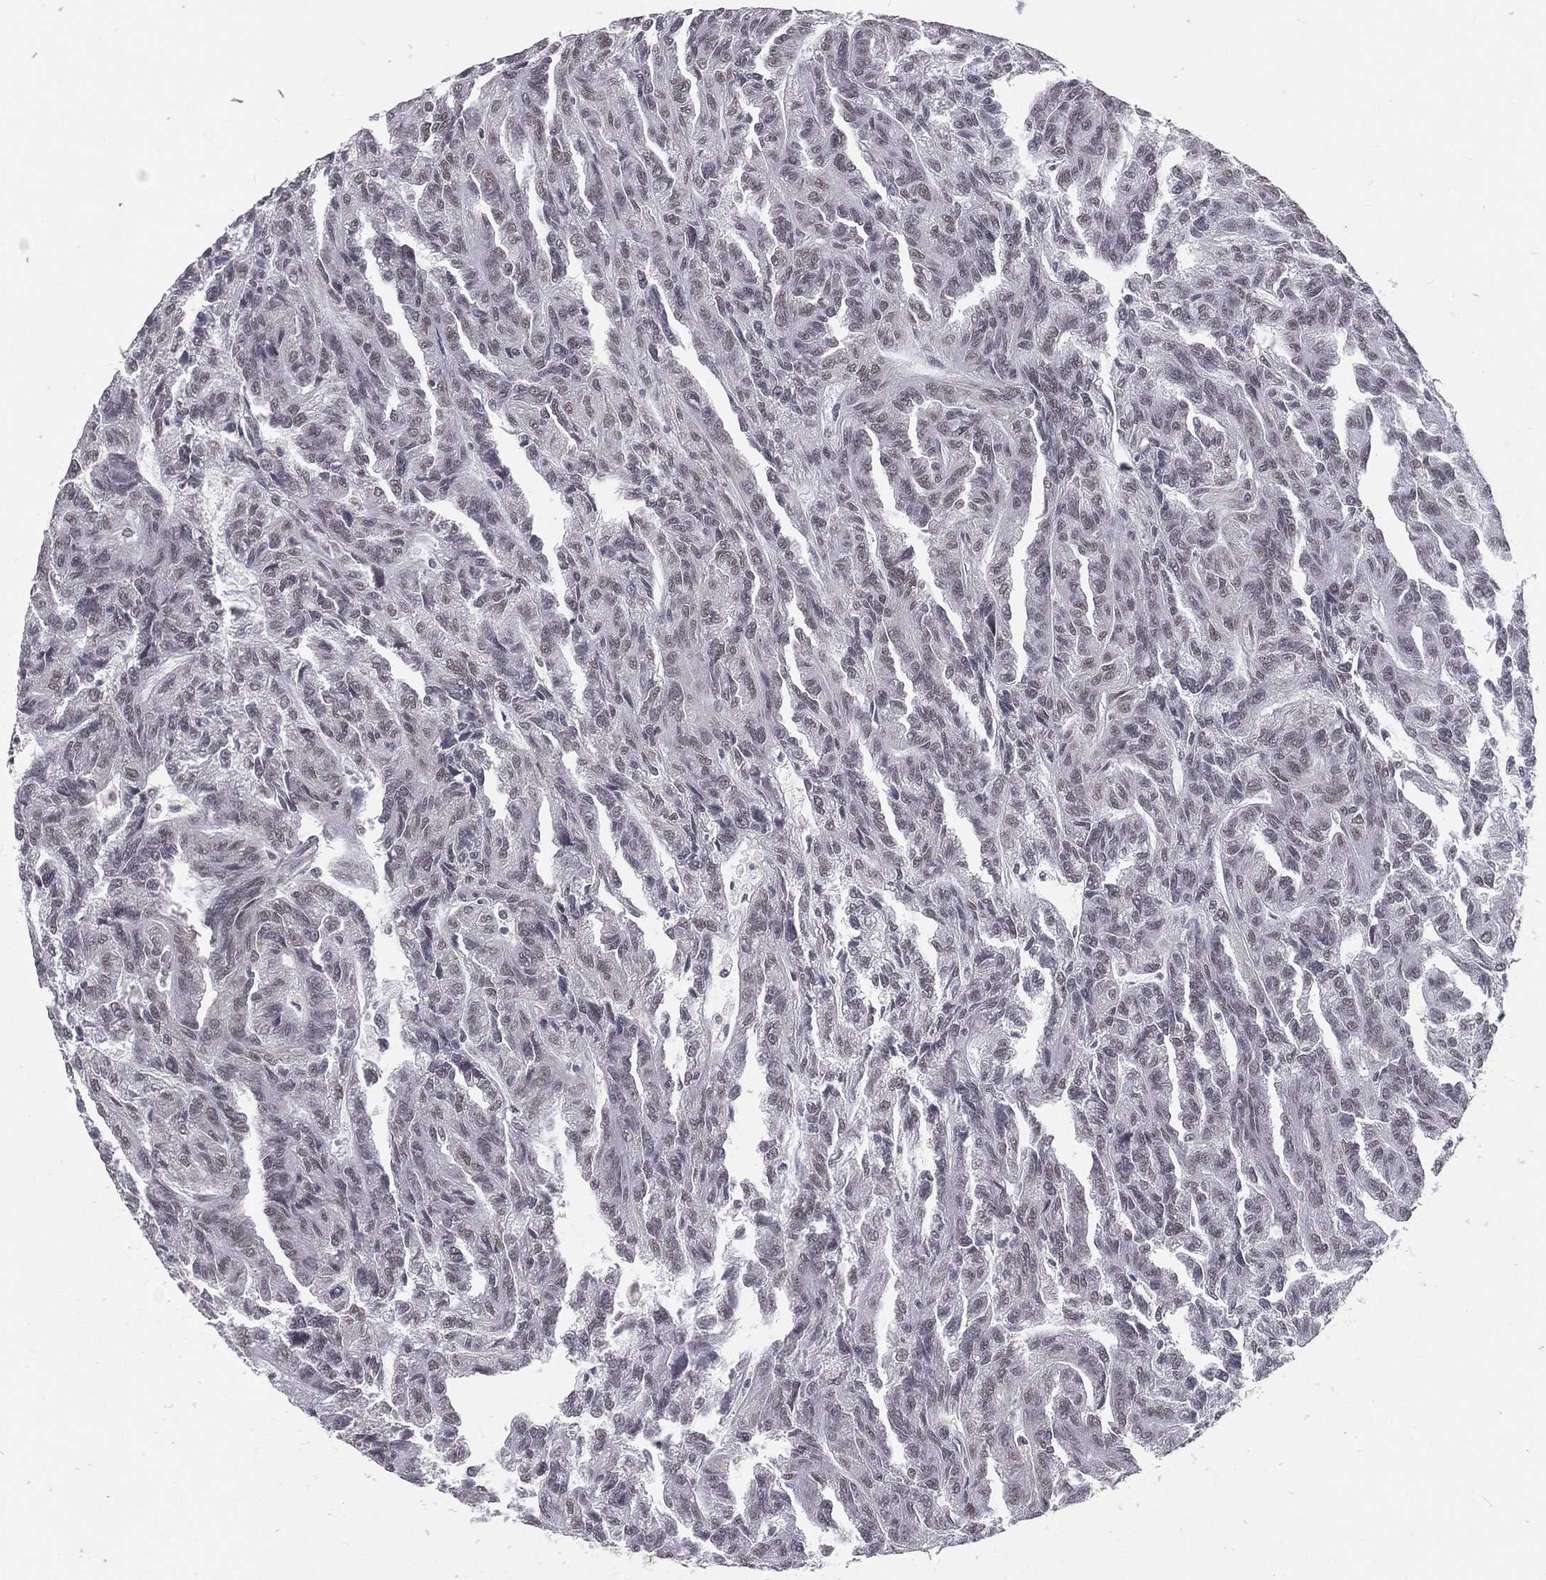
{"staining": {"intensity": "negative", "quantity": "none", "location": "none"}, "tissue": "renal cancer", "cell_type": "Tumor cells", "image_type": "cancer", "snomed": [{"axis": "morphology", "description": "Adenocarcinoma, NOS"}, {"axis": "topography", "description": "Kidney"}], "caption": "Human renal cancer stained for a protein using immunohistochemistry (IHC) demonstrates no positivity in tumor cells.", "gene": "MORC2", "patient": {"sex": "male", "age": 79}}